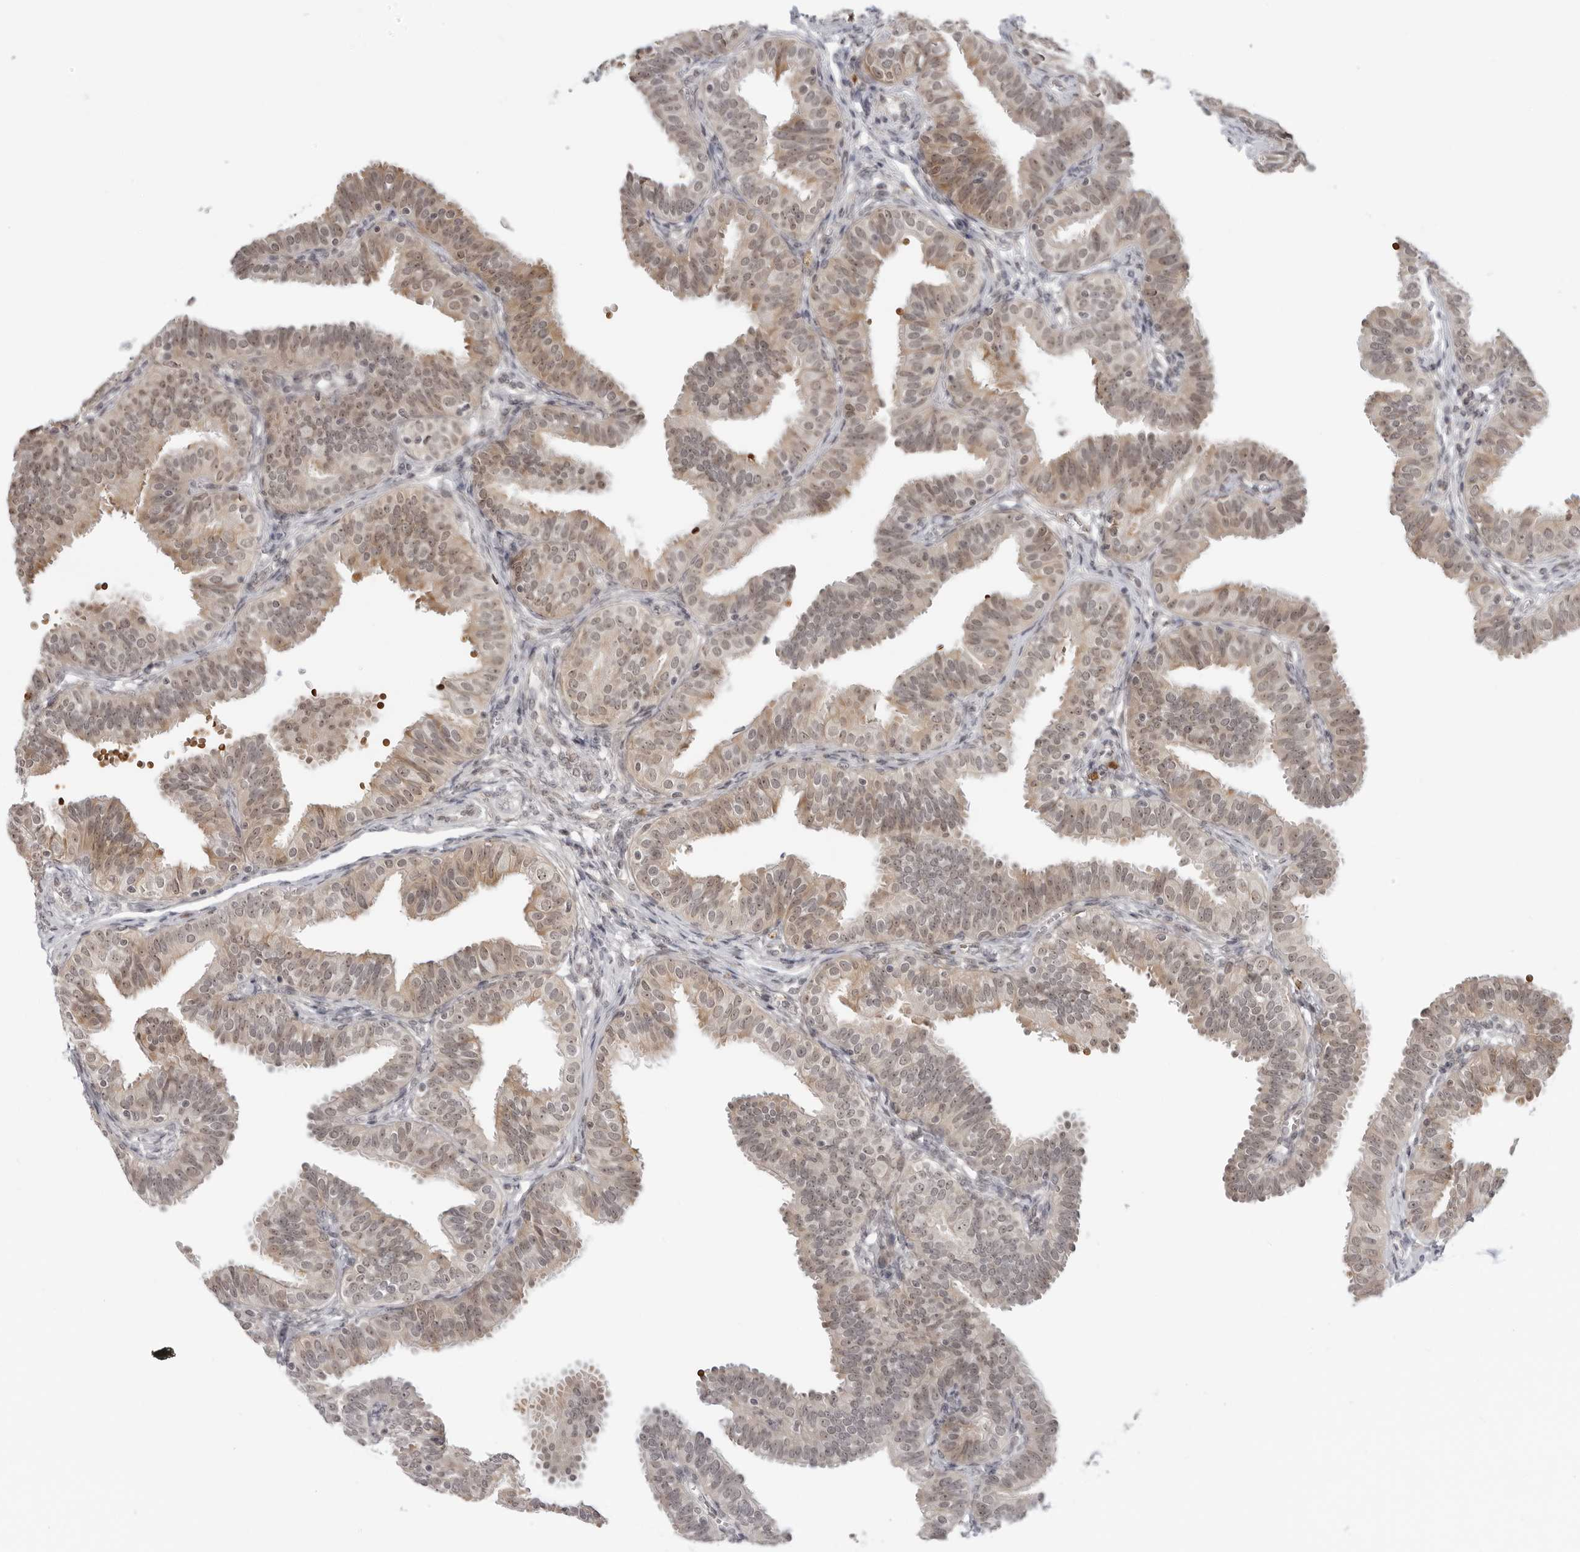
{"staining": {"intensity": "weak", "quantity": "25%-75%", "location": "cytoplasmic/membranous,nuclear"}, "tissue": "fallopian tube", "cell_type": "Glandular cells", "image_type": "normal", "snomed": [{"axis": "morphology", "description": "Normal tissue, NOS"}, {"axis": "topography", "description": "Fallopian tube"}], "caption": "Fallopian tube stained with DAB (3,3'-diaminobenzidine) IHC demonstrates low levels of weak cytoplasmic/membranous,nuclear expression in about 25%-75% of glandular cells.", "gene": "SUGCT", "patient": {"sex": "female", "age": 35}}